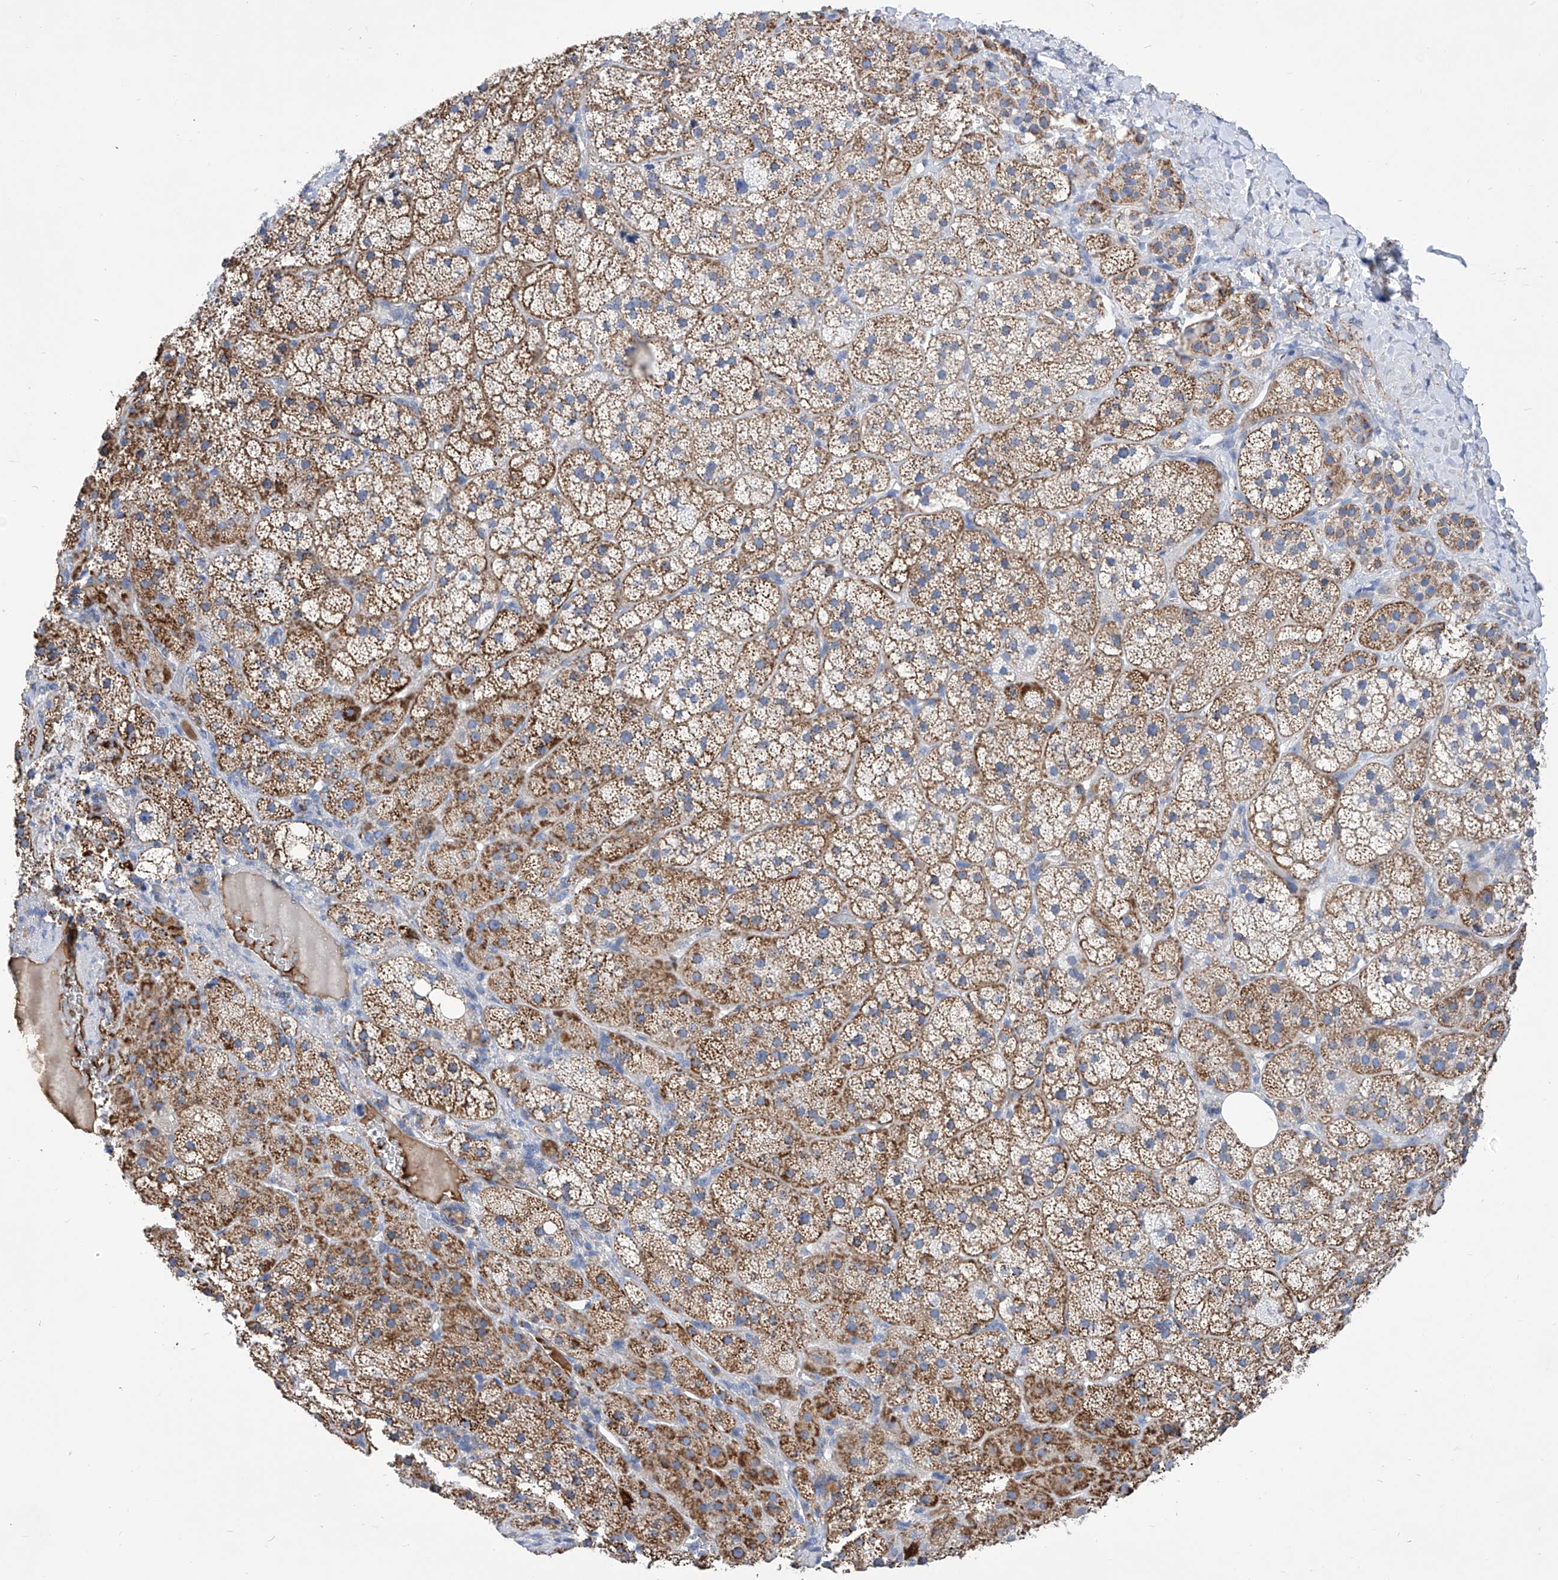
{"staining": {"intensity": "moderate", "quantity": "25%-75%", "location": "cytoplasmic/membranous"}, "tissue": "adrenal gland", "cell_type": "Glandular cells", "image_type": "normal", "snomed": [{"axis": "morphology", "description": "Normal tissue, NOS"}, {"axis": "topography", "description": "Adrenal gland"}], "caption": "The micrograph exhibits staining of benign adrenal gland, revealing moderate cytoplasmic/membranous protein expression (brown color) within glandular cells. The staining was performed using DAB (3,3'-diaminobenzidine), with brown indicating positive protein expression. Nuclei are stained blue with hematoxylin.", "gene": "SRBD1", "patient": {"sex": "female", "age": 44}}